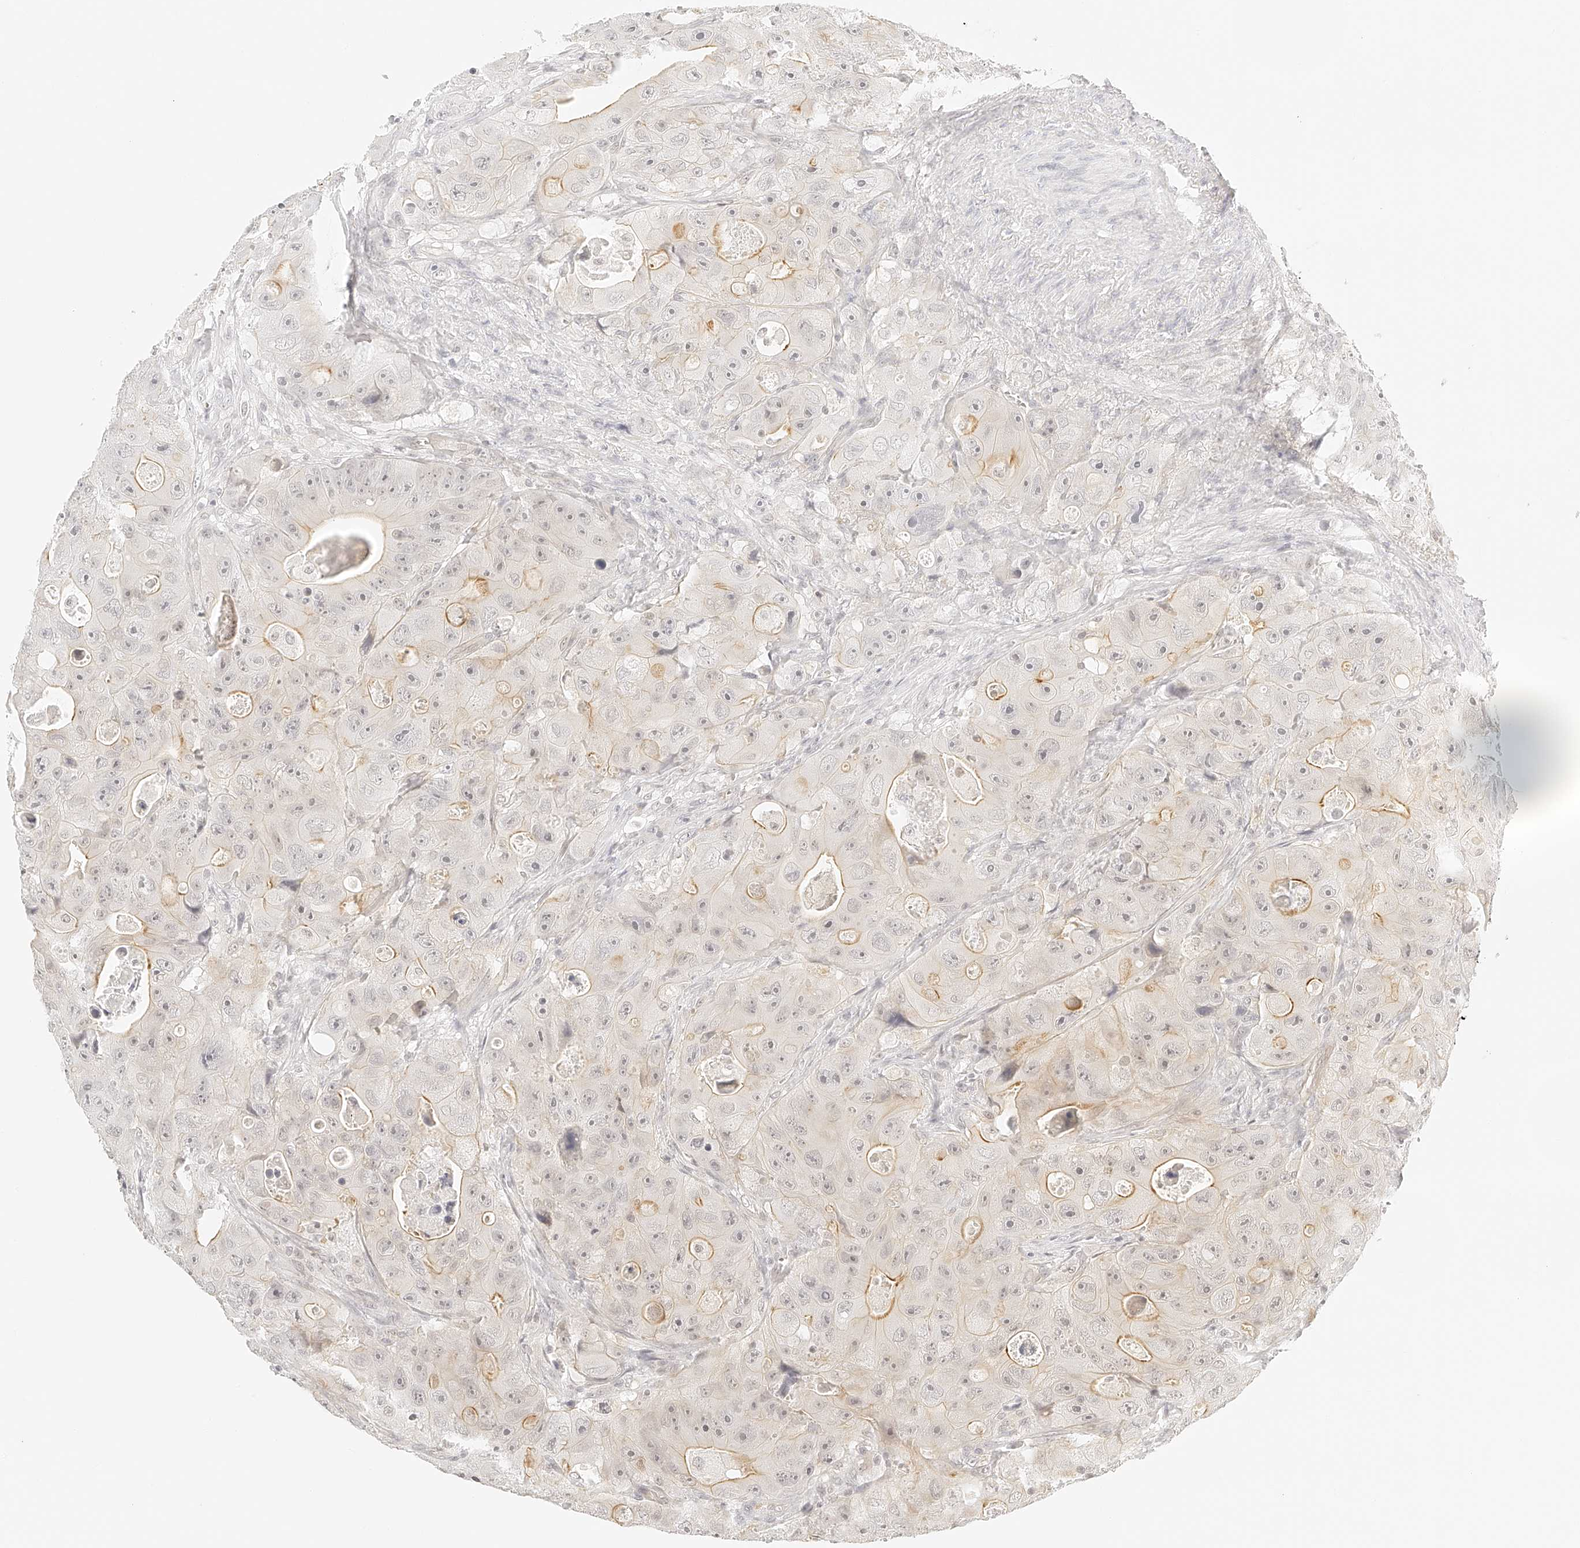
{"staining": {"intensity": "moderate", "quantity": "25%-75%", "location": "cytoplasmic/membranous"}, "tissue": "colorectal cancer", "cell_type": "Tumor cells", "image_type": "cancer", "snomed": [{"axis": "morphology", "description": "Adenocarcinoma, NOS"}, {"axis": "topography", "description": "Colon"}], "caption": "Immunohistochemical staining of colorectal cancer exhibits medium levels of moderate cytoplasmic/membranous protein staining in about 25%-75% of tumor cells.", "gene": "ZFP69", "patient": {"sex": "female", "age": 46}}